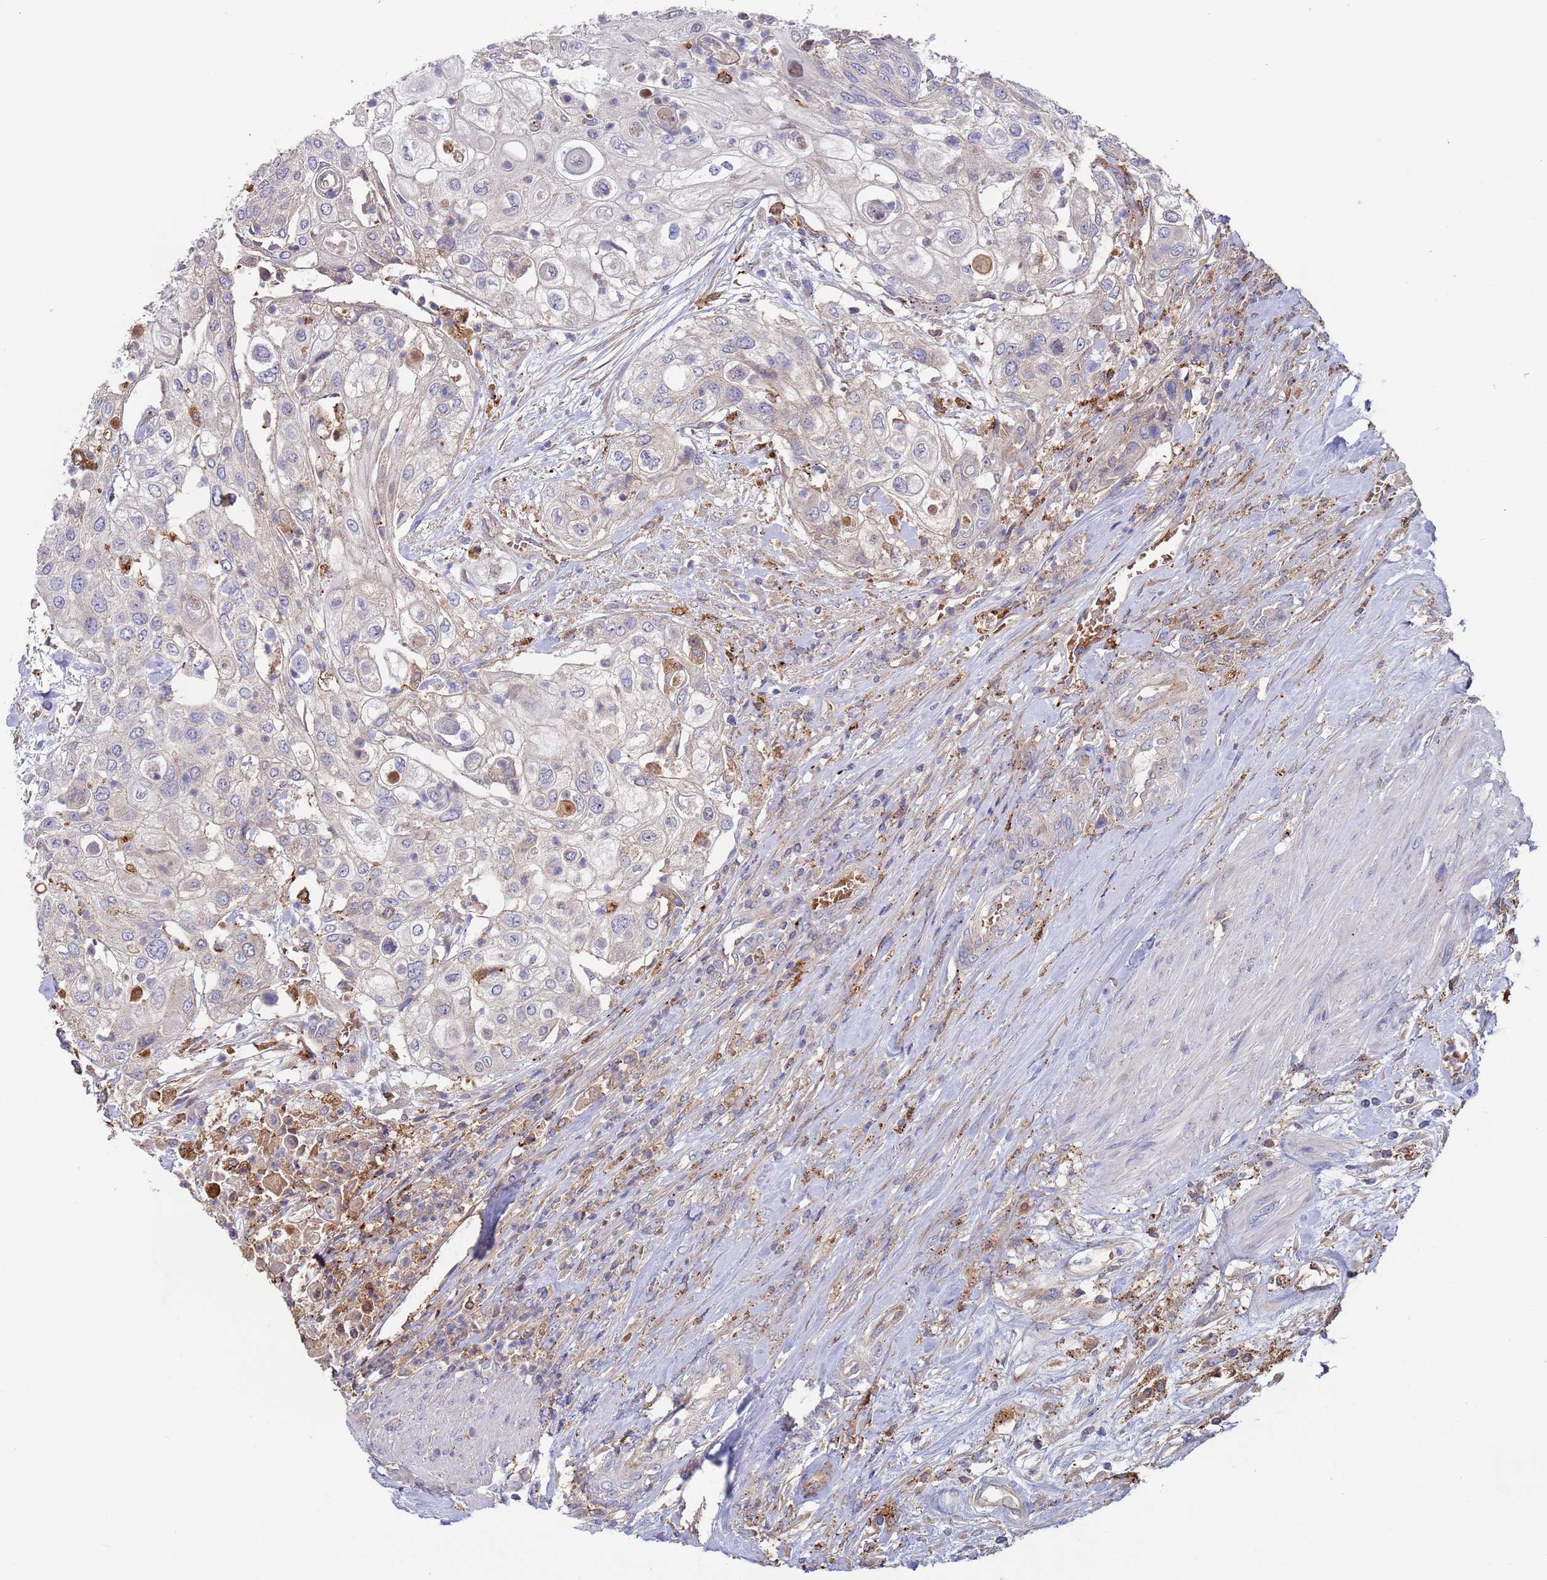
{"staining": {"intensity": "negative", "quantity": "none", "location": "none"}, "tissue": "urothelial cancer", "cell_type": "Tumor cells", "image_type": "cancer", "snomed": [{"axis": "morphology", "description": "Urothelial carcinoma, High grade"}, {"axis": "topography", "description": "Urinary bladder"}], "caption": "Tumor cells are negative for protein expression in human urothelial cancer. Brightfield microscopy of IHC stained with DAB (brown) and hematoxylin (blue), captured at high magnification.", "gene": "MALRD1", "patient": {"sex": "female", "age": 79}}